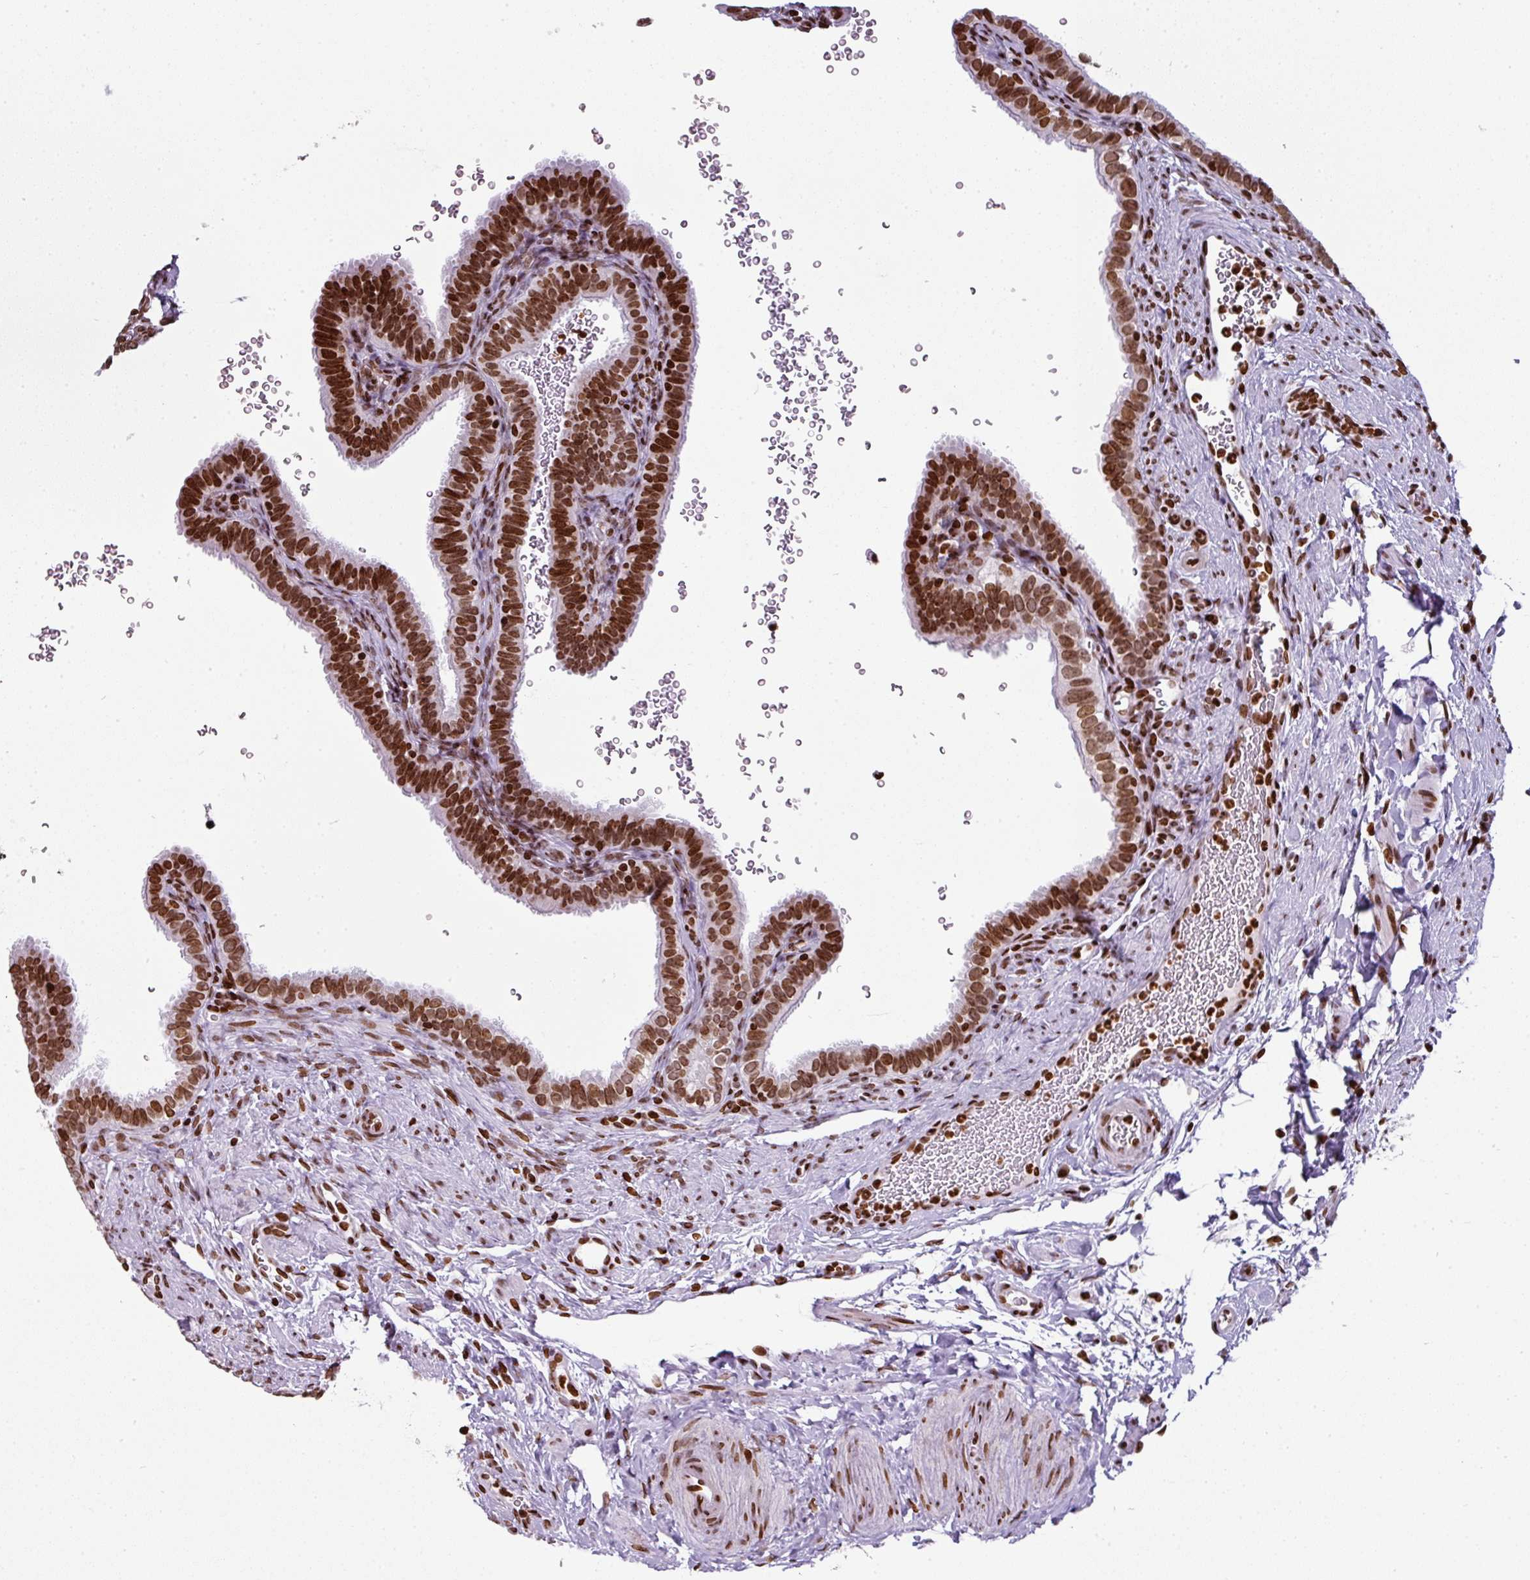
{"staining": {"intensity": "strong", "quantity": ">75%", "location": "nuclear"}, "tissue": "fallopian tube", "cell_type": "Glandular cells", "image_type": "normal", "snomed": [{"axis": "morphology", "description": "Normal tissue, NOS"}, {"axis": "topography", "description": "Fallopian tube"}], "caption": "Unremarkable fallopian tube displays strong nuclear staining in about >75% of glandular cells The staining was performed using DAB to visualize the protein expression in brown, while the nuclei were stained in blue with hematoxylin (Magnification: 20x)..", "gene": "RASL11A", "patient": {"sex": "female", "age": 41}}